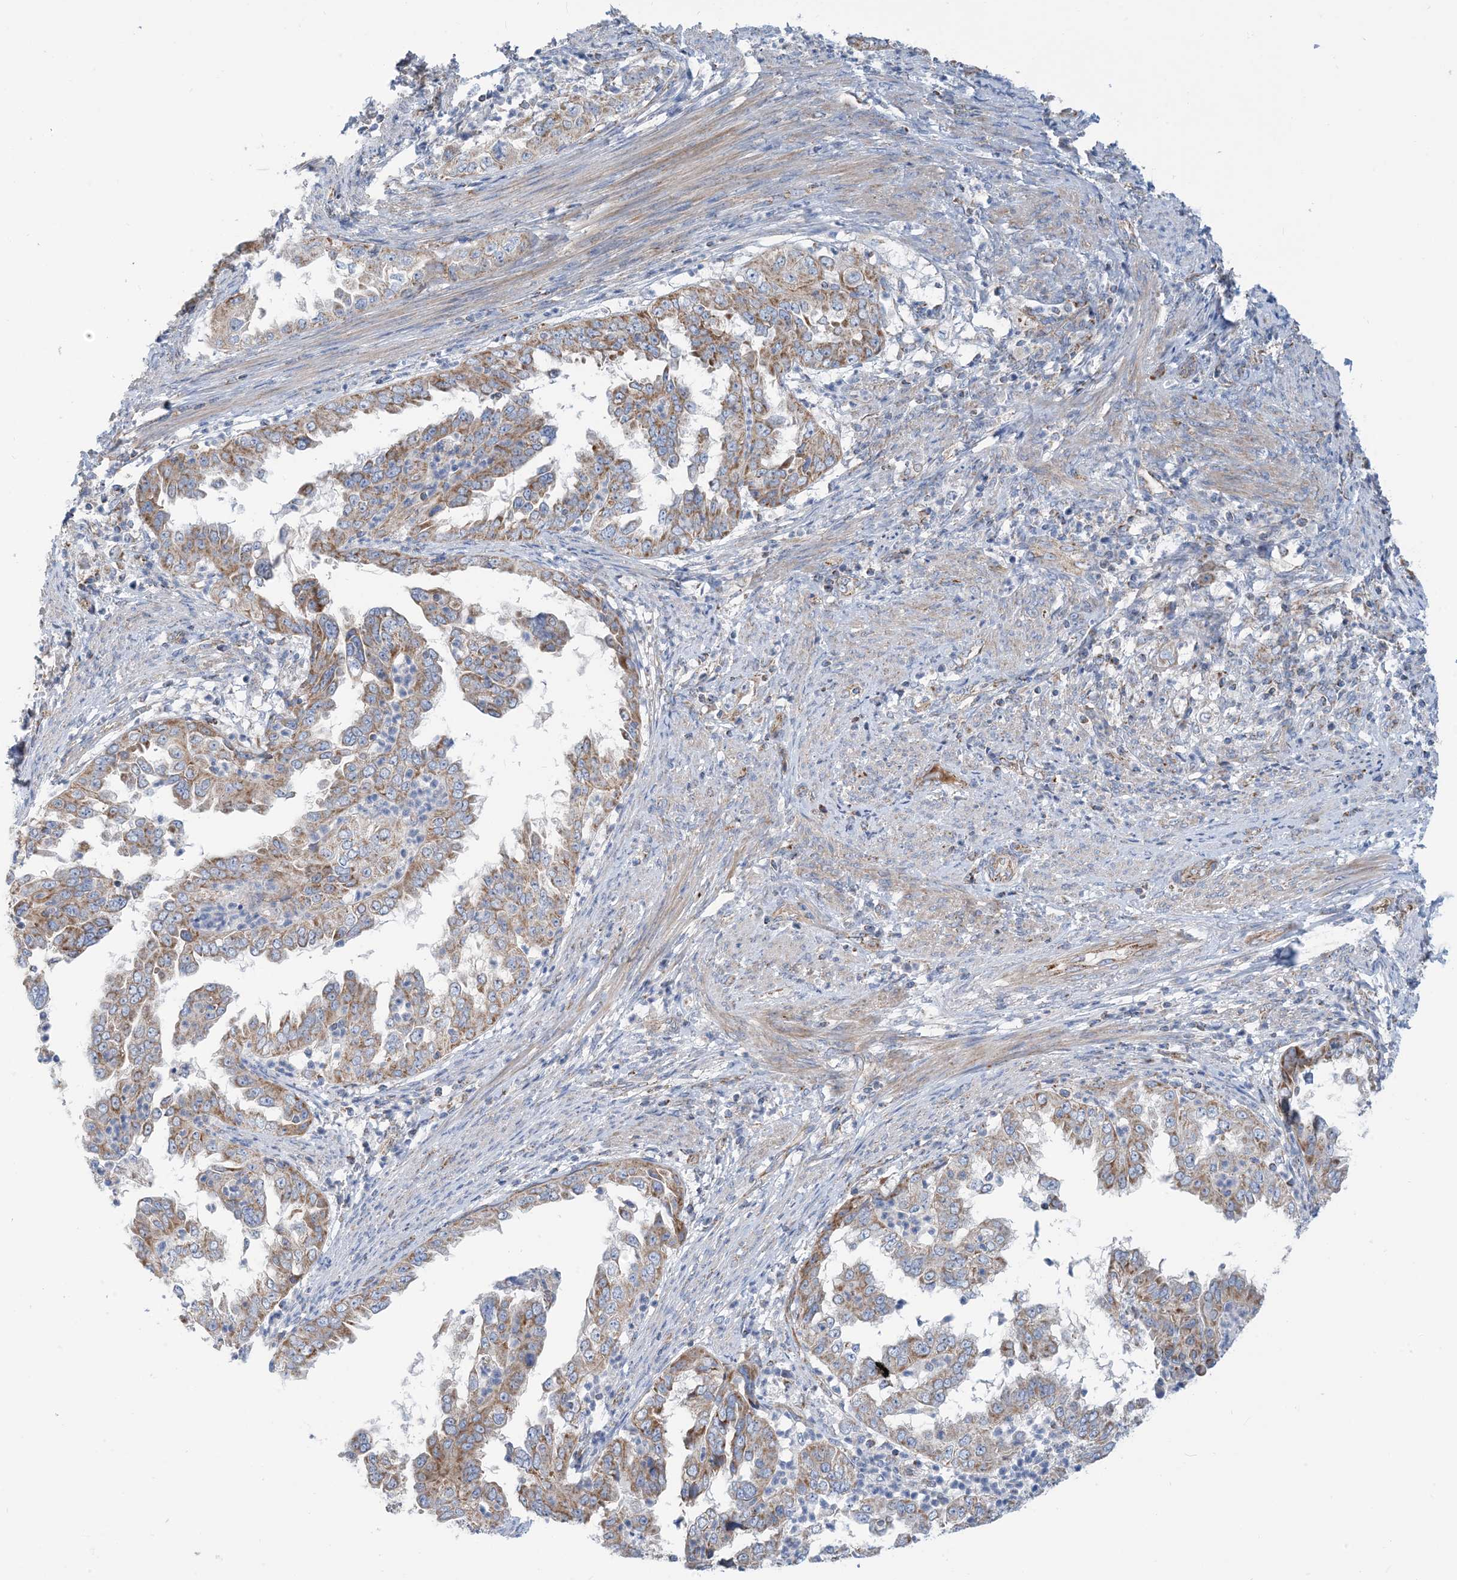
{"staining": {"intensity": "moderate", "quantity": ">75%", "location": "cytoplasmic/membranous"}, "tissue": "endometrial cancer", "cell_type": "Tumor cells", "image_type": "cancer", "snomed": [{"axis": "morphology", "description": "Adenocarcinoma, NOS"}, {"axis": "topography", "description": "Endometrium"}], "caption": "Moderate cytoplasmic/membranous protein staining is seen in approximately >75% of tumor cells in adenocarcinoma (endometrial).", "gene": "PHOSPHO2", "patient": {"sex": "female", "age": 85}}